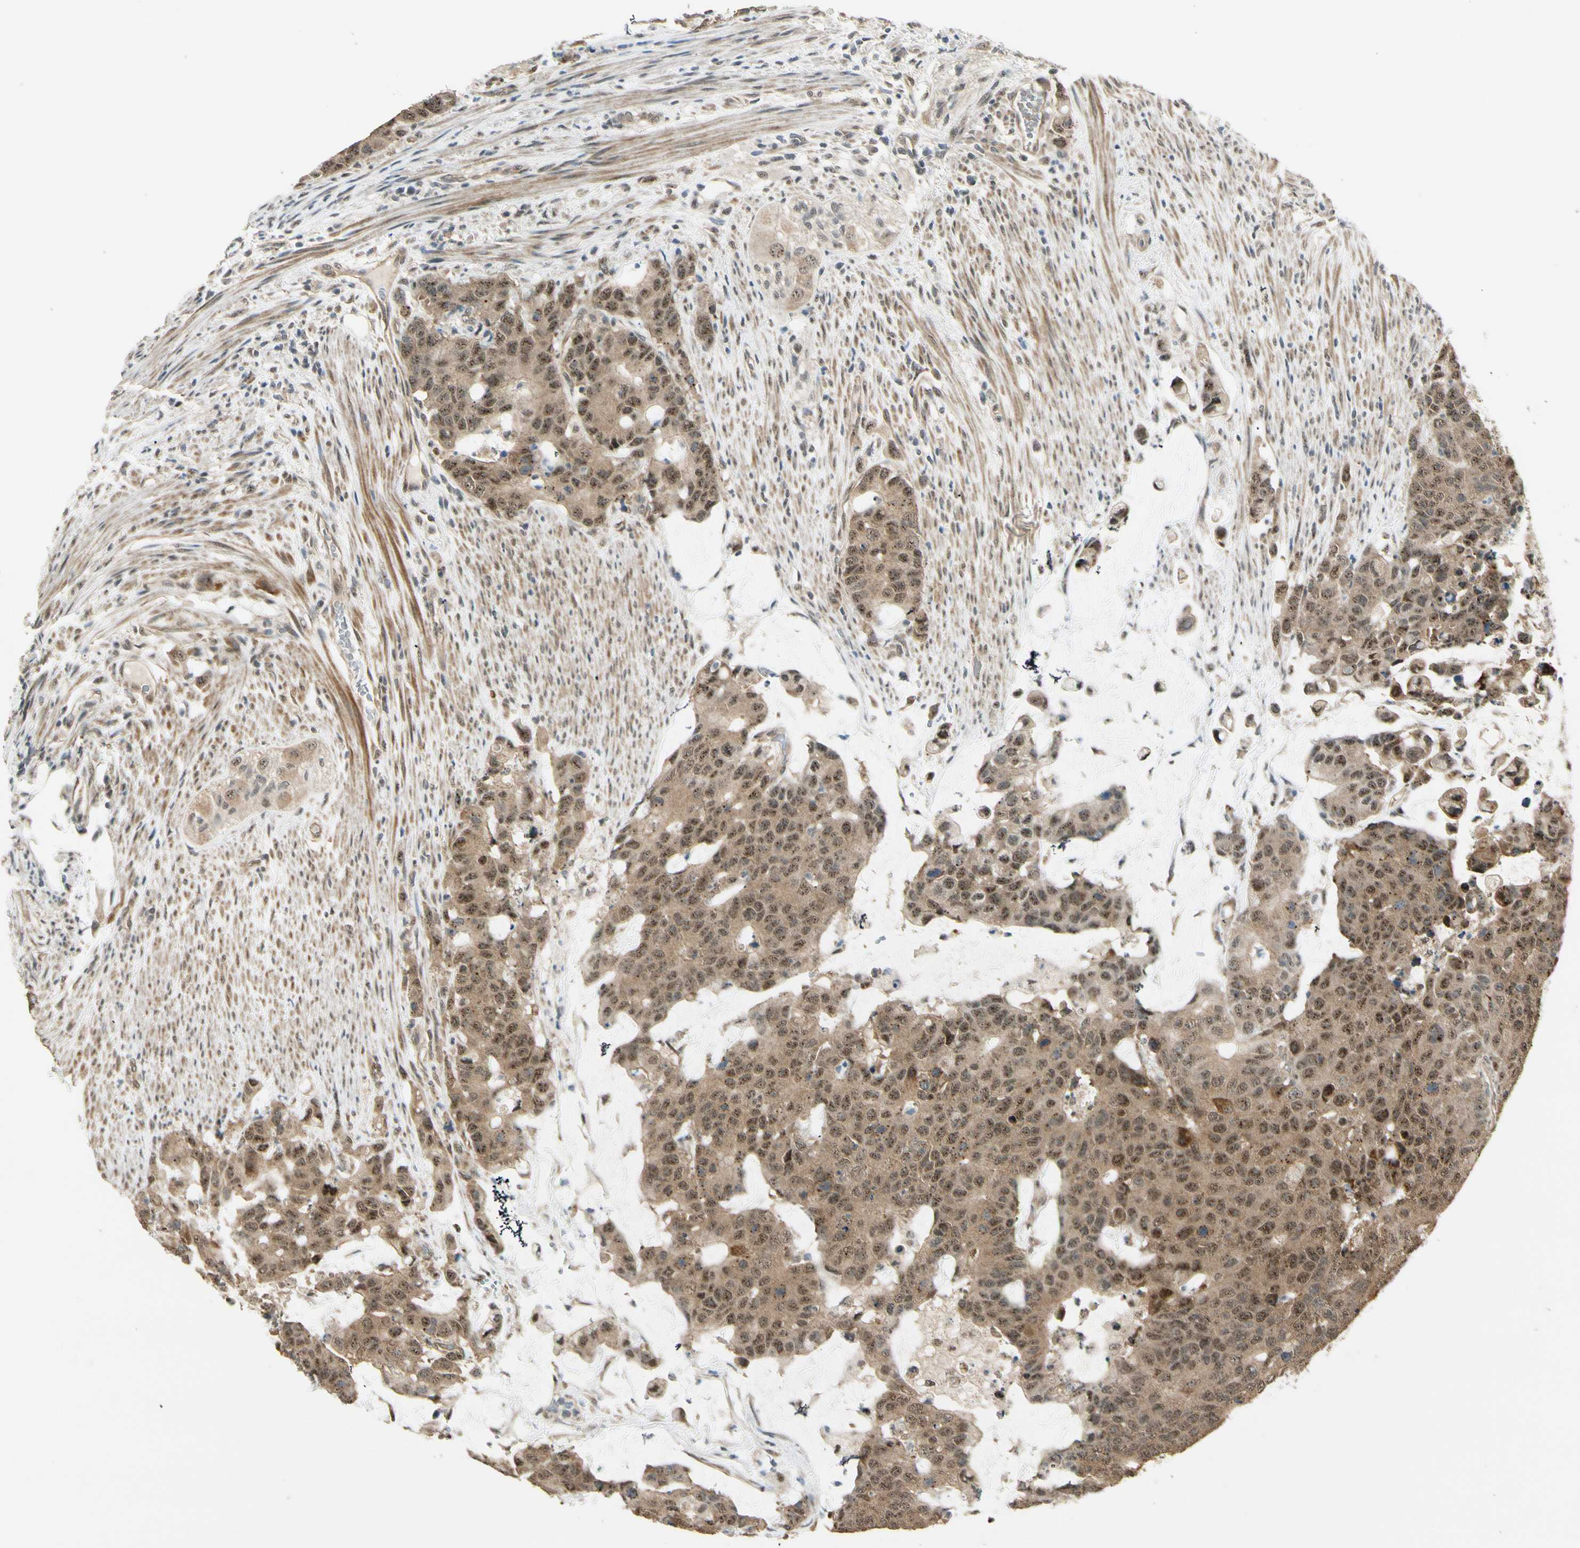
{"staining": {"intensity": "moderate", "quantity": ">75%", "location": "cytoplasmic/membranous,nuclear"}, "tissue": "colorectal cancer", "cell_type": "Tumor cells", "image_type": "cancer", "snomed": [{"axis": "morphology", "description": "Adenocarcinoma, NOS"}, {"axis": "topography", "description": "Colon"}], "caption": "Moderate cytoplasmic/membranous and nuclear protein staining is seen in about >75% of tumor cells in colorectal cancer (adenocarcinoma). The staining was performed using DAB to visualize the protein expression in brown, while the nuclei were stained in blue with hematoxylin (Magnification: 20x).", "gene": "MCPH1", "patient": {"sex": "female", "age": 86}}